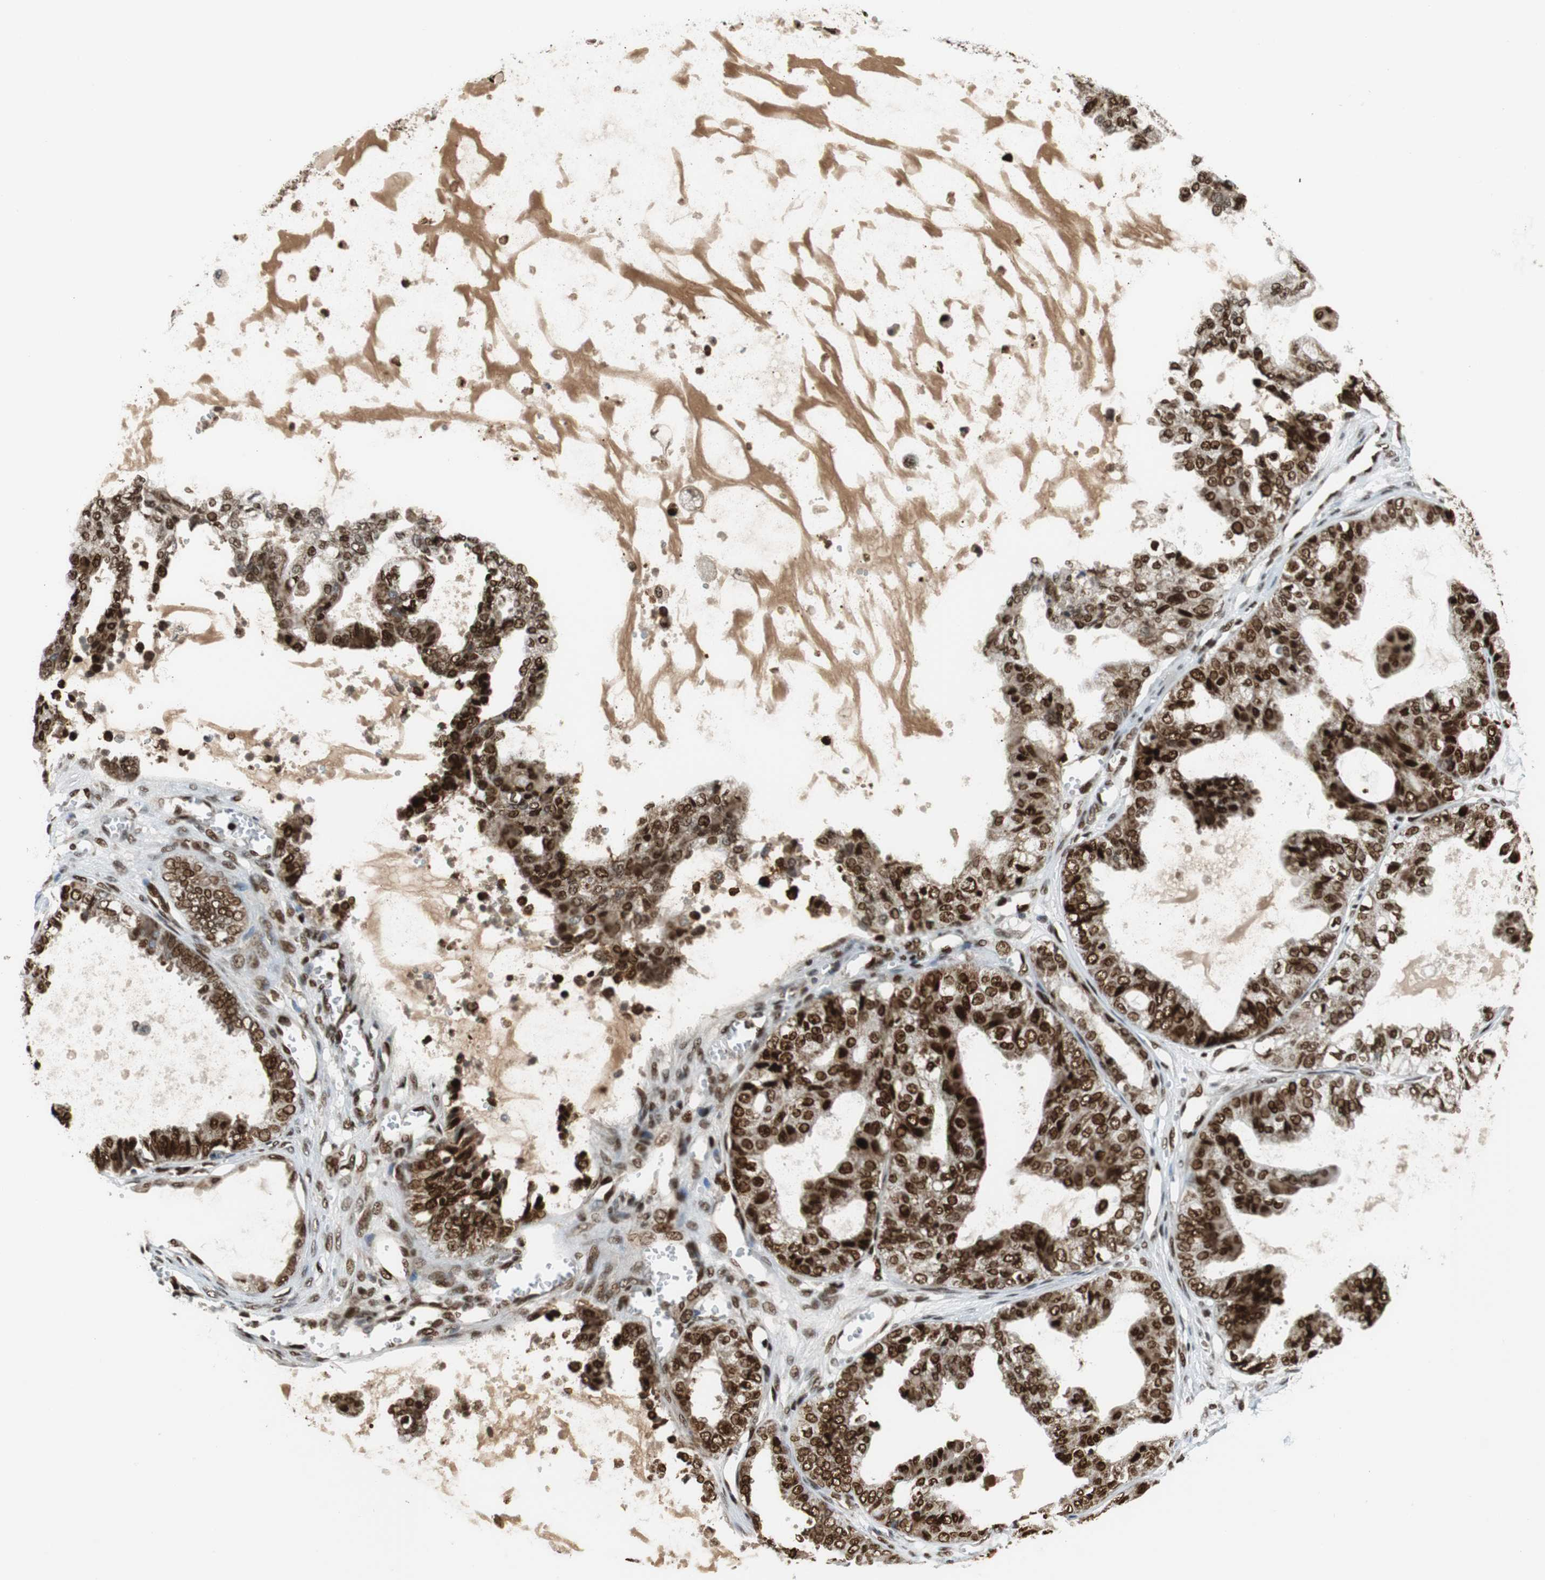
{"staining": {"intensity": "moderate", "quantity": ">75%", "location": "nuclear"}, "tissue": "ovarian cancer", "cell_type": "Tumor cells", "image_type": "cancer", "snomed": [{"axis": "morphology", "description": "Carcinoma, NOS"}, {"axis": "morphology", "description": "Carcinoma, endometroid"}, {"axis": "topography", "description": "Ovary"}], "caption": "Immunohistochemical staining of human ovarian cancer displays medium levels of moderate nuclear staining in approximately >75% of tumor cells.", "gene": "HDAC1", "patient": {"sex": "female", "age": 50}}